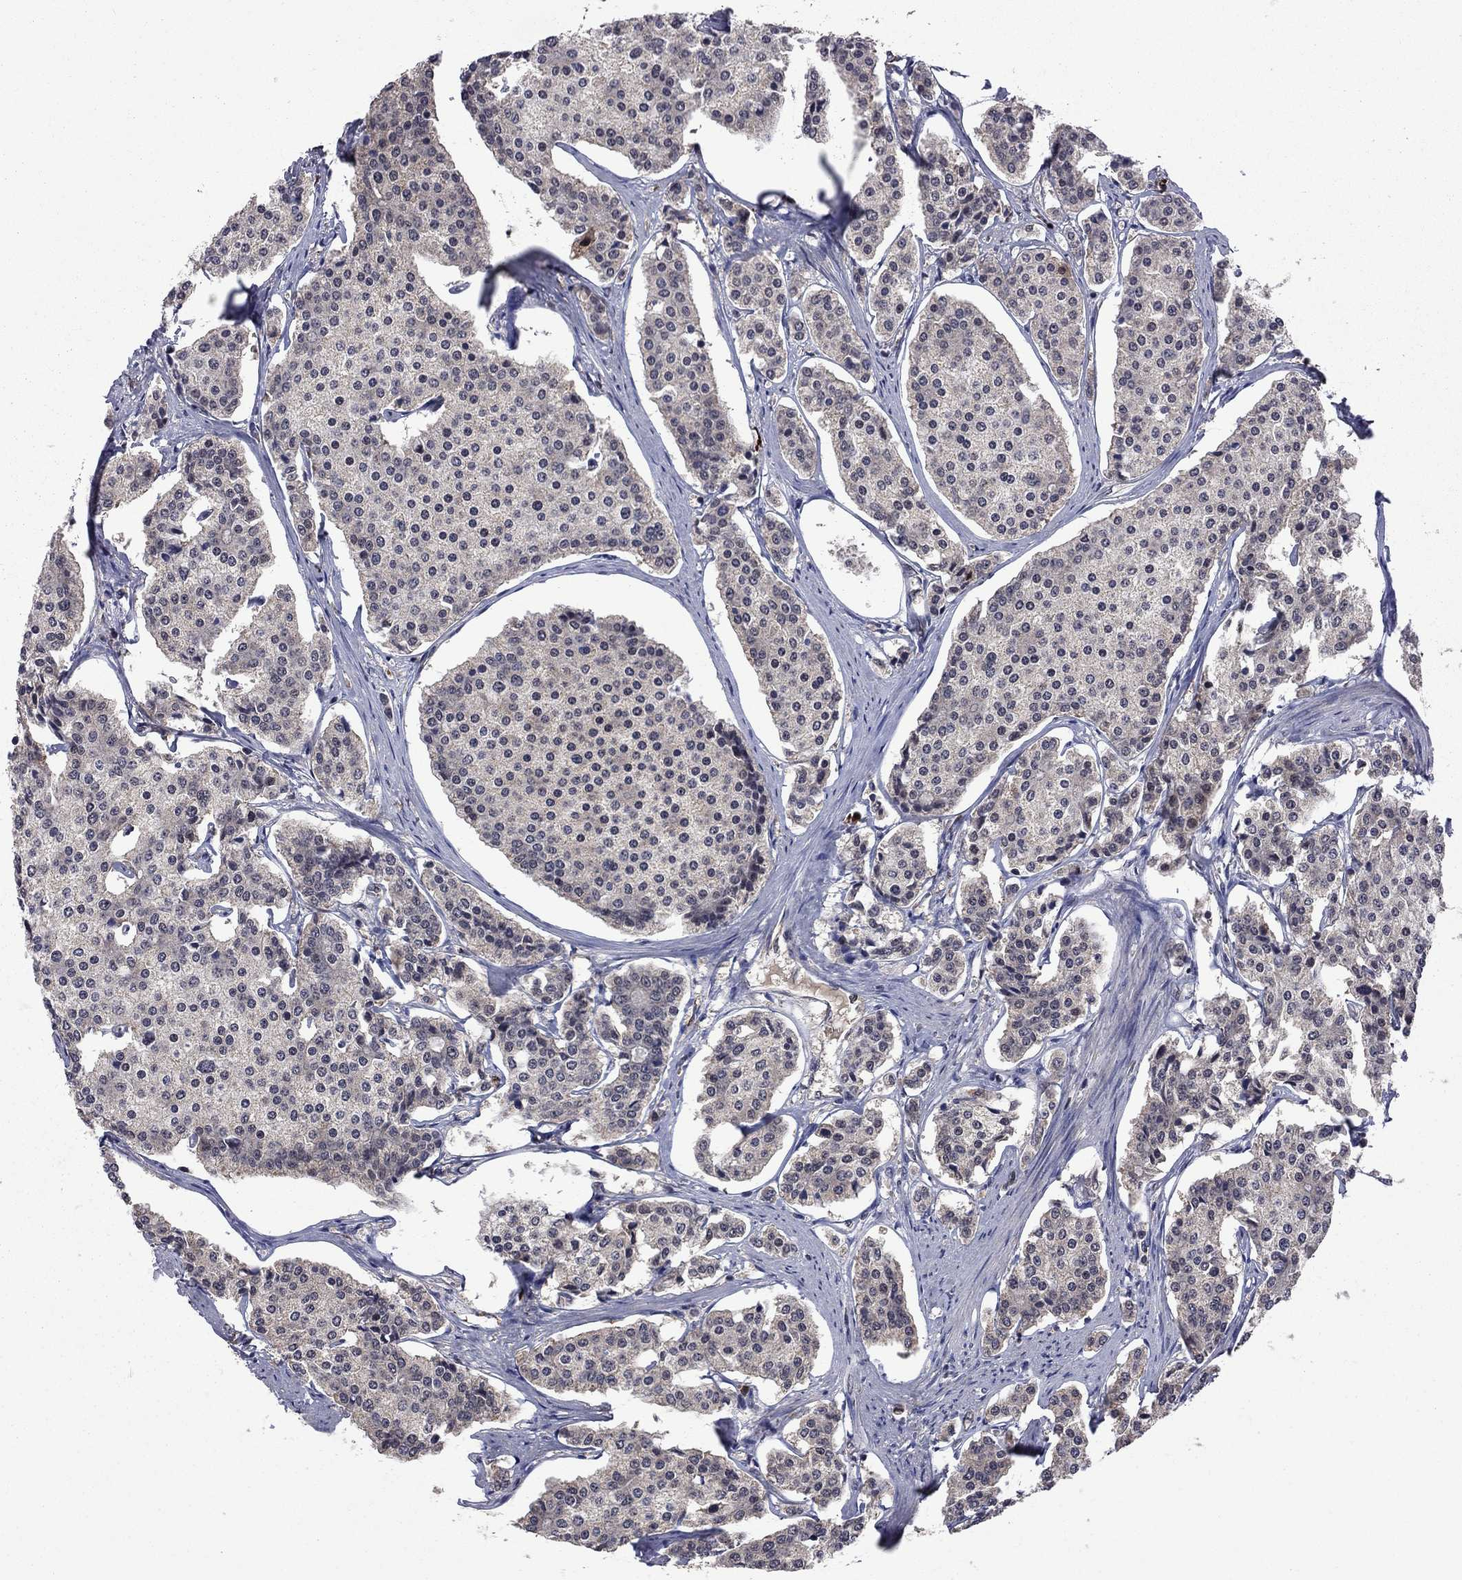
{"staining": {"intensity": "negative", "quantity": "none", "location": "none"}, "tissue": "carcinoid", "cell_type": "Tumor cells", "image_type": "cancer", "snomed": [{"axis": "morphology", "description": "Carcinoid, malignant, NOS"}, {"axis": "topography", "description": "Small intestine"}], "caption": "This is an immunohistochemistry (IHC) image of human carcinoid. There is no expression in tumor cells.", "gene": "GPAA1", "patient": {"sex": "female", "age": 65}}